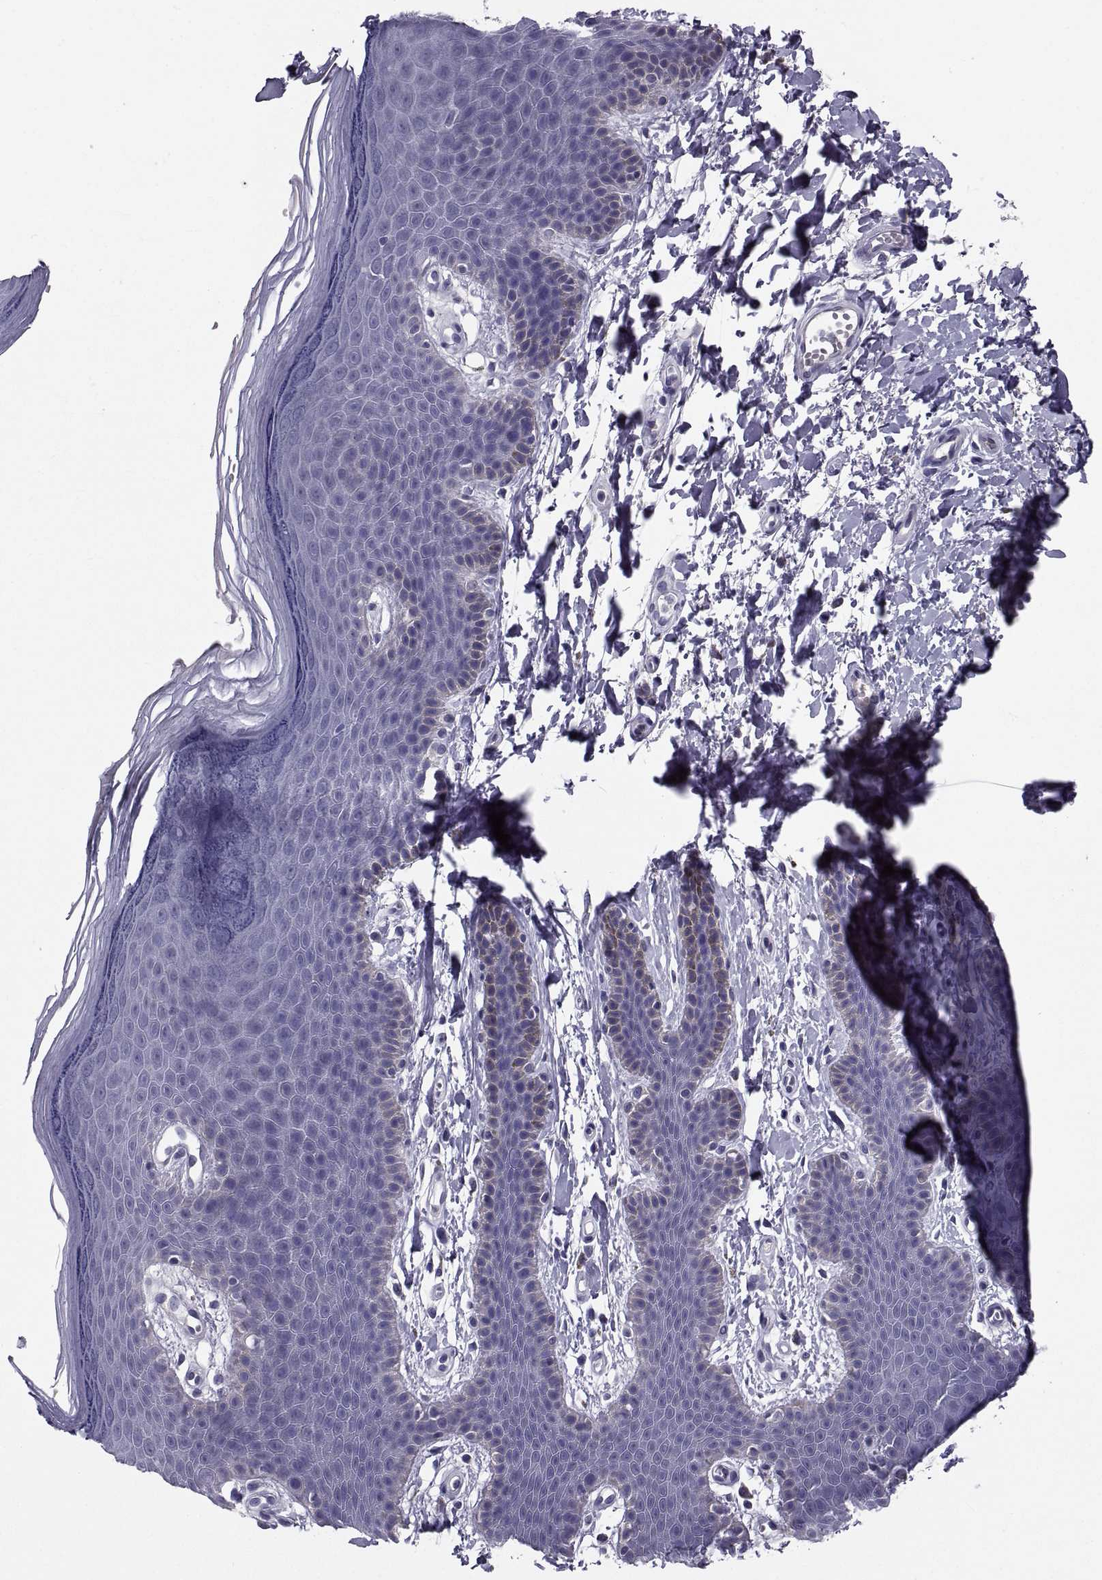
{"staining": {"intensity": "negative", "quantity": "none", "location": "none"}, "tissue": "skin", "cell_type": "Epidermal cells", "image_type": "normal", "snomed": [{"axis": "morphology", "description": "Normal tissue, NOS"}, {"axis": "topography", "description": "Anal"}], "caption": "Immunohistochemistry of unremarkable human skin exhibits no staining in epidermal cells. The staining was performed using DAB (3,3'-diaminobenzidine) to visualize the protein expression in brown, while the nuclei were stained in blue with hematoxylin (Magnification: 20x).", "gene": "PDZRN4", "patient": {"sex": "male", "age": 53}}